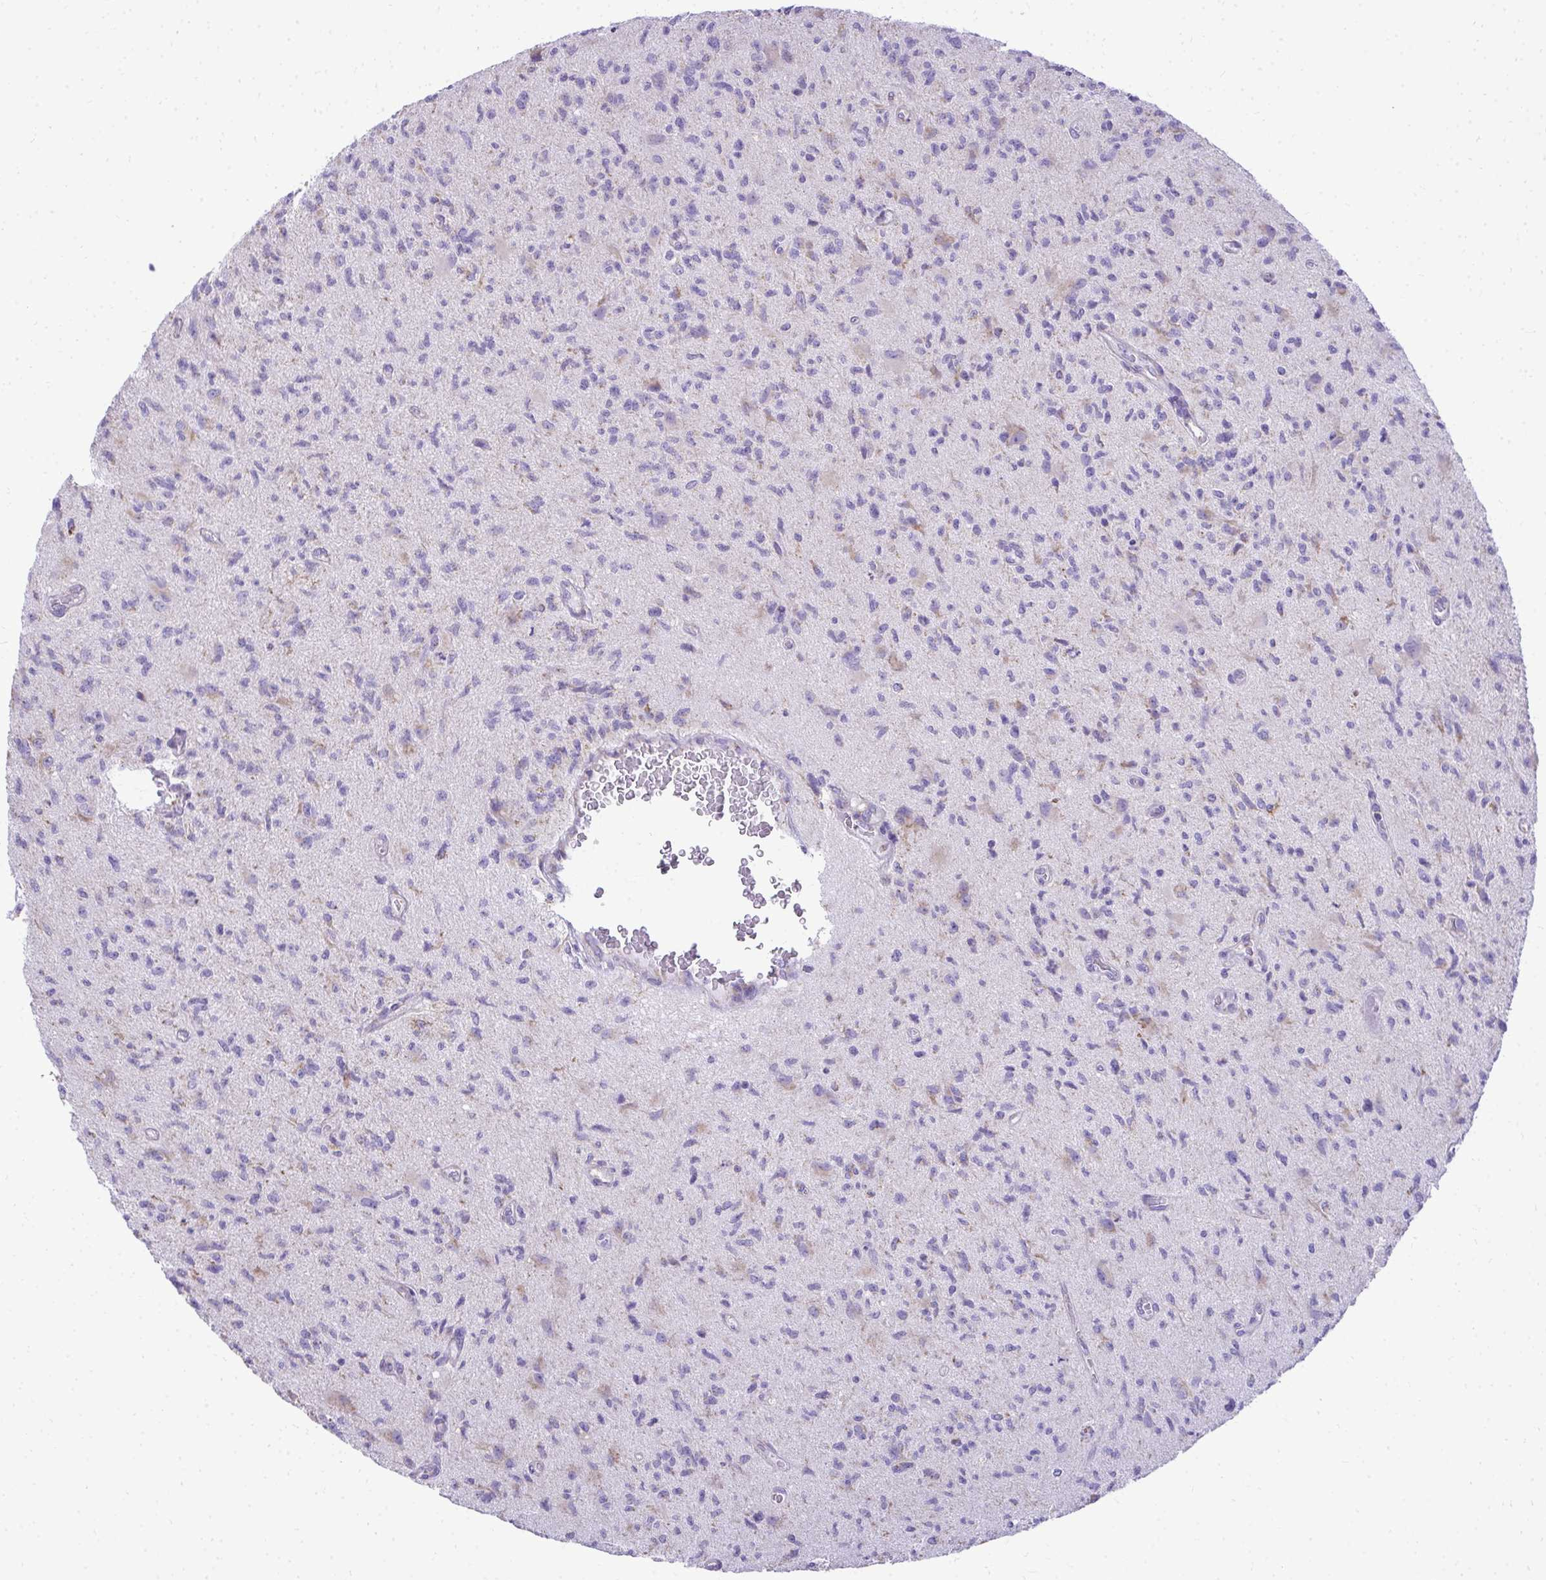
{"staining": {"intensity": "negative", "quantity": "none", "location": "none"}, "tissue": "glioma", "cell_type": "Tumor cells", "image_type": "cancer", "snomed": [{"axis": "morphology", "description": "Glioma, malignant, High grade"}, {"axis": "topography", "description": "Brain"}], "caption": "Malignant glioma (high-grade) stained for a protein using immunohistochemistry displays no staining tumor cells.", "gene": "MPZL2", "patient": {"sex": "male", "age": 67}}